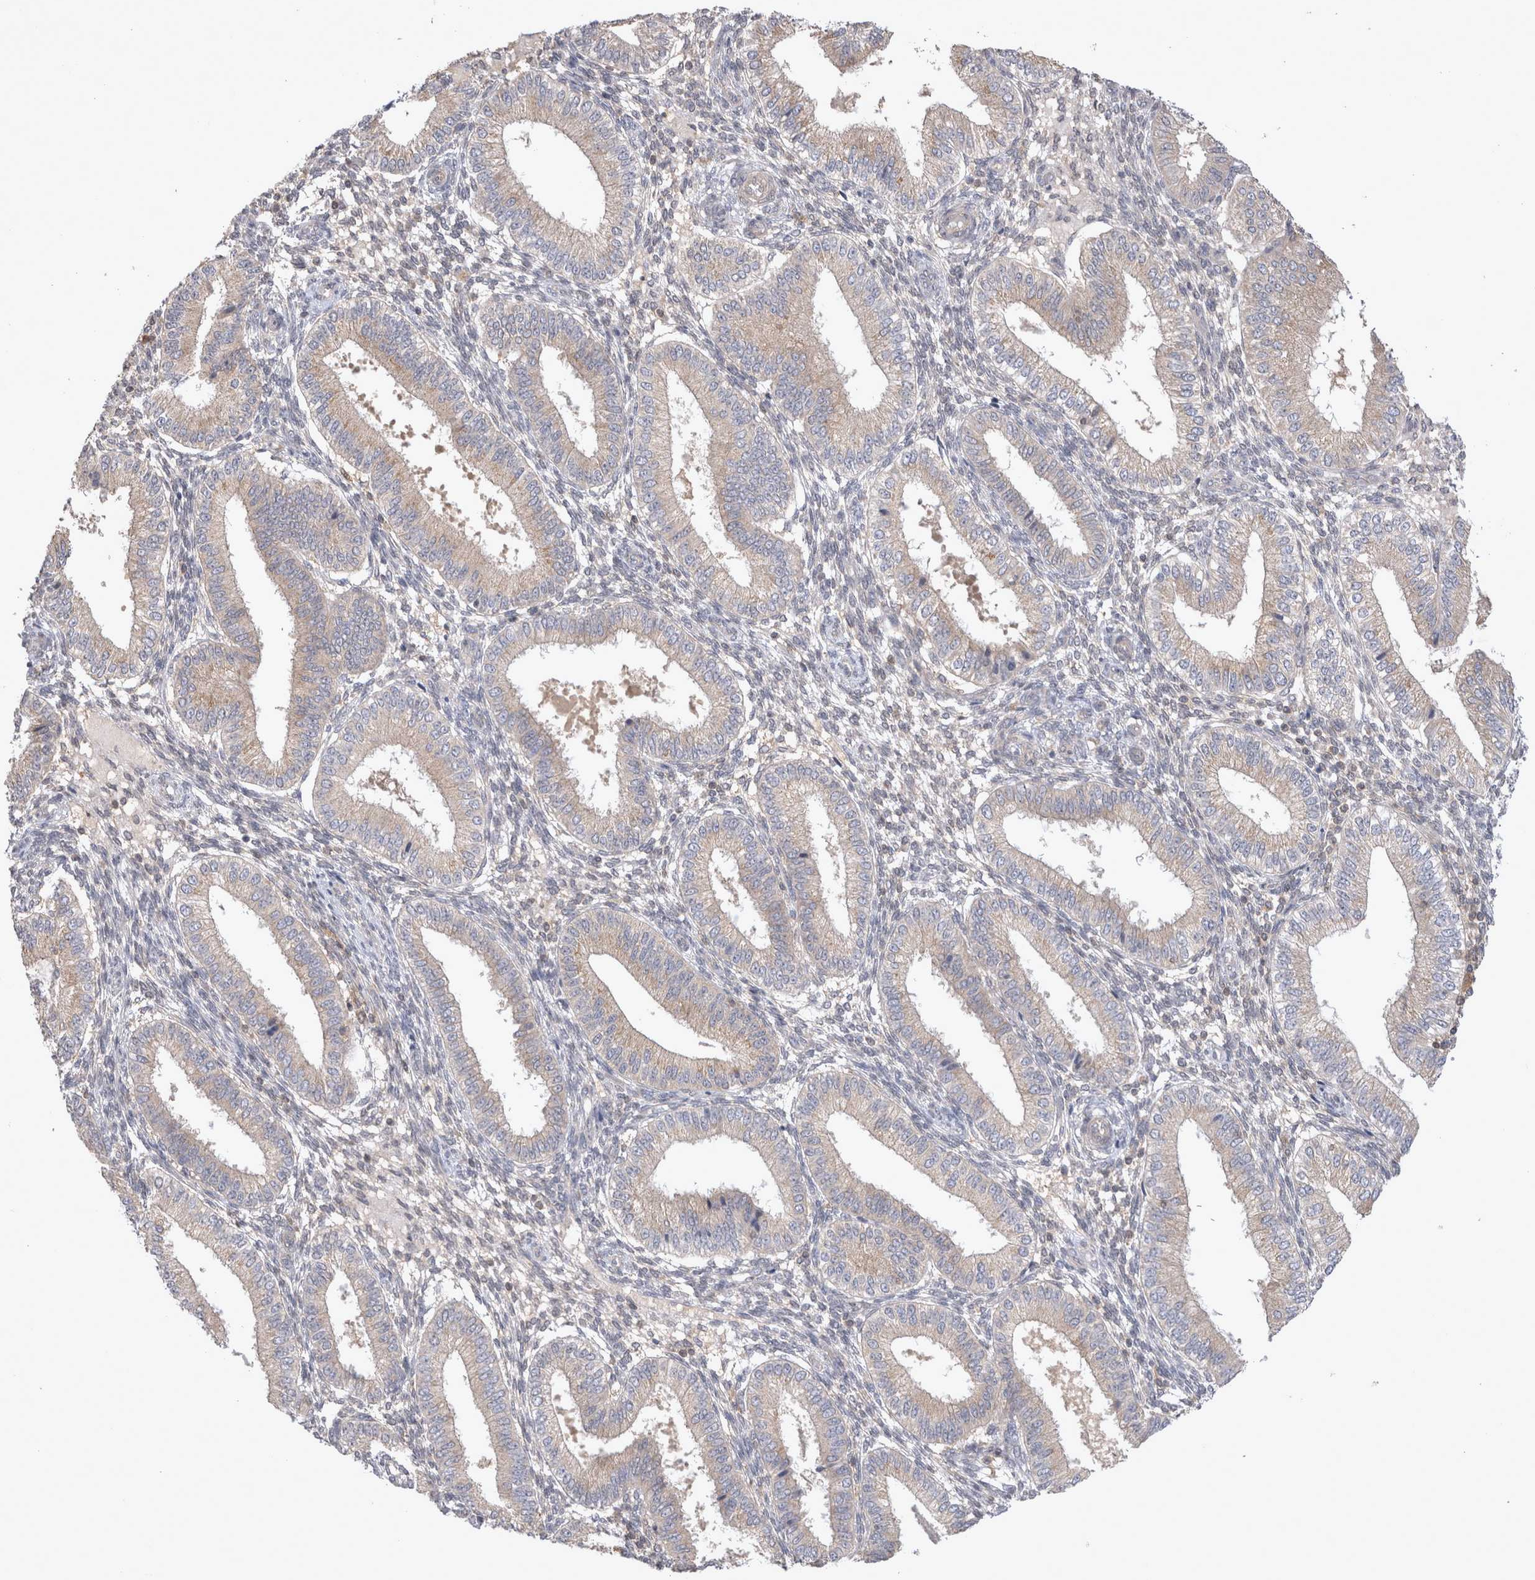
{"staining": {"intensity": "weak", "quantity": "25%-75%", "location": "cytoplasmic/membranous"}, "tissue": "endometrium", "cell_type": "Cells in endometrial stroma", "image_type": "normal", "snomed": [{"axis": "morphology", "description": "Normal tissue, NOS"}, {"axis": "topography", "description": "Endometrium"}], "caption": "Cells in endometrial stroma reveal low levels of weak cytoplasmic/membranous positivity in approximately 25%-75% of cells in unremarkable human endometrium.", "gene": "SRD5A3", "patient": {"sex": "female", "age": 39}}